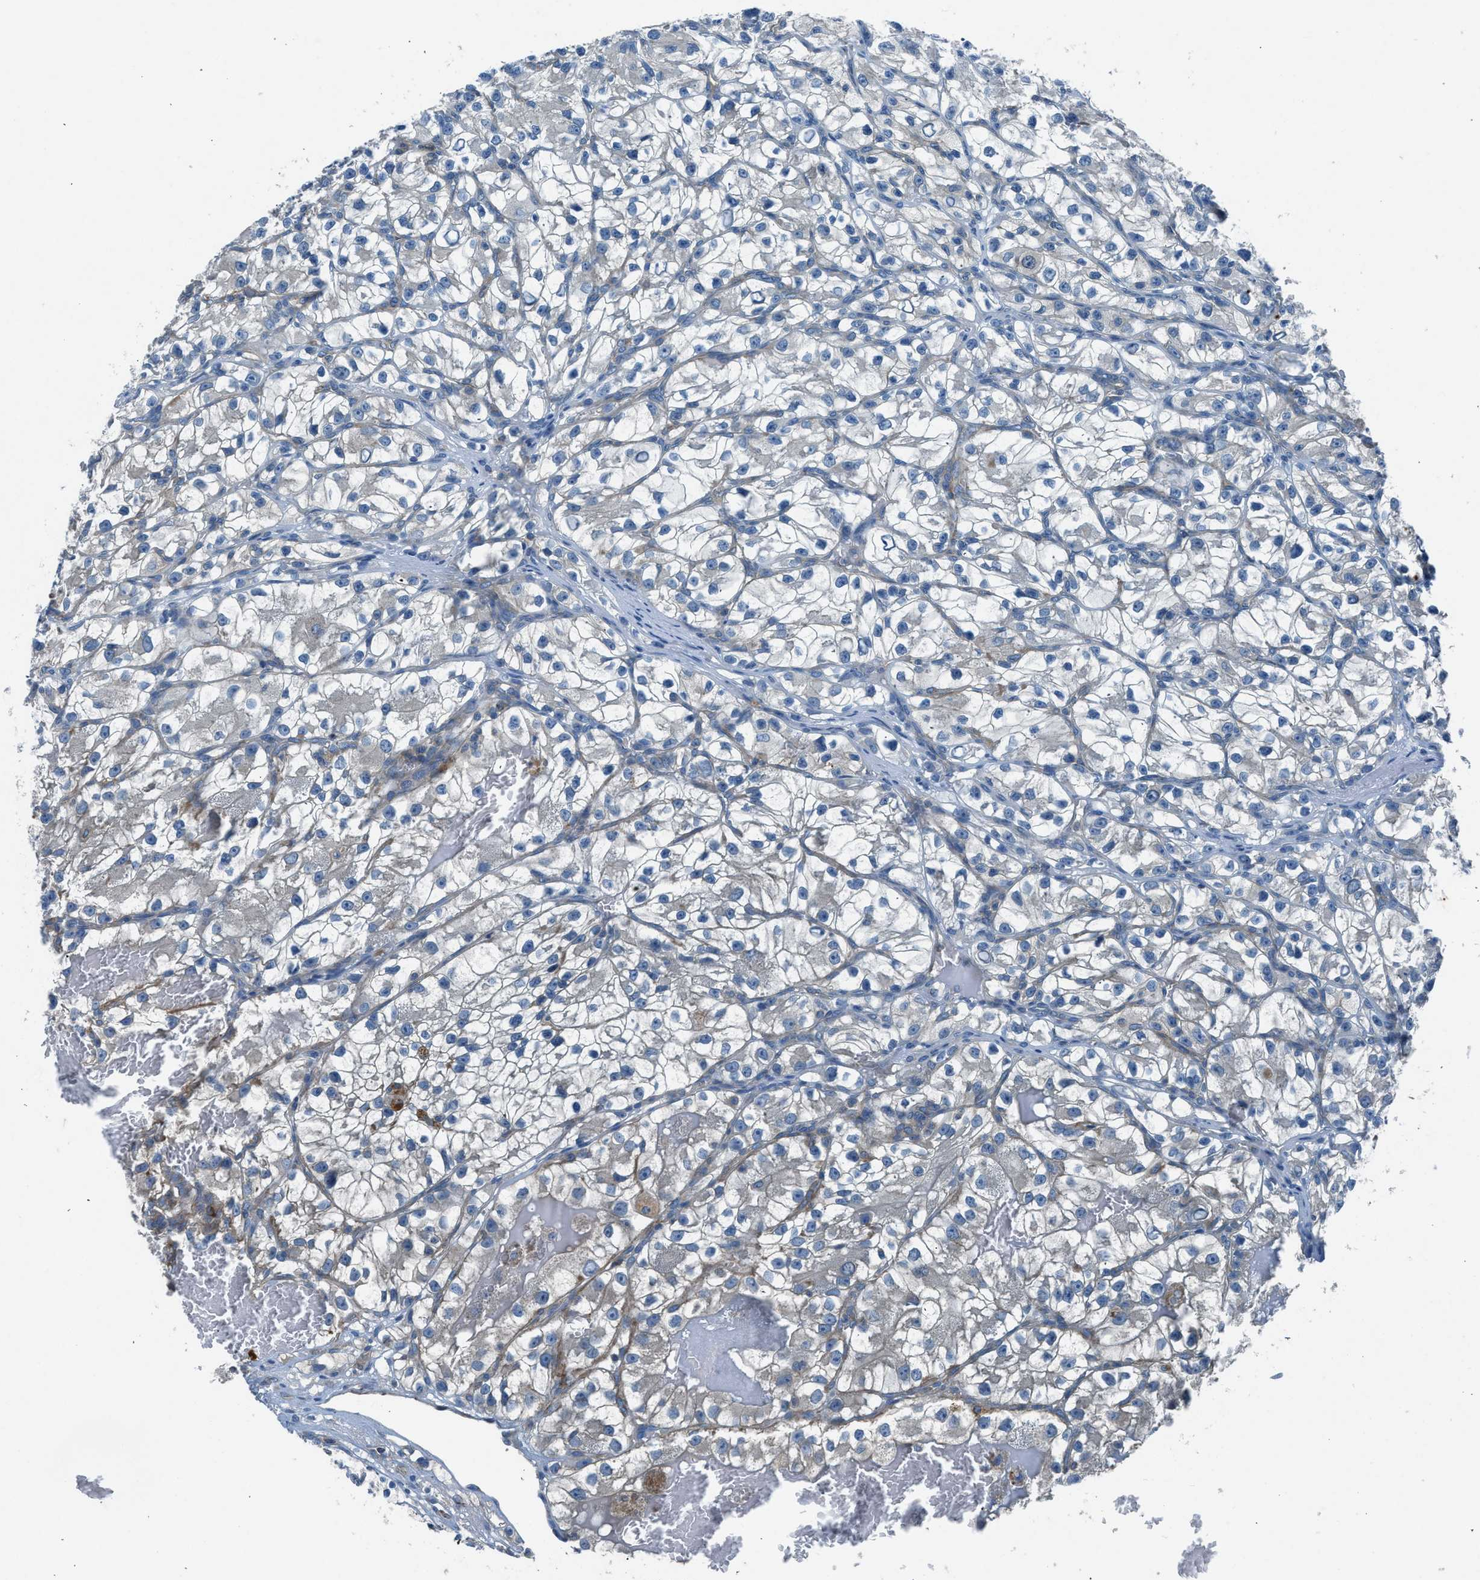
{"staining": {"intensity": "weak", "quantity": "<25%", "location": "cytoplasmic/membranous"}, "tissue": "renal cancer", "cell_type": "Tumor cells", "image_type": "cancer", "snomed": [{"axis": "morphology", "description": "Adenocarcinoma, NOS"}, {"axis": "topography", "description": "Kidney"}], "caption": "Image shows no protein staining in tumor cells of renal adenocarcinoma tissue. Nuclei are stained in blue.", "gene": "BMP1", "patient": {"sex": "female", "age": 57}}